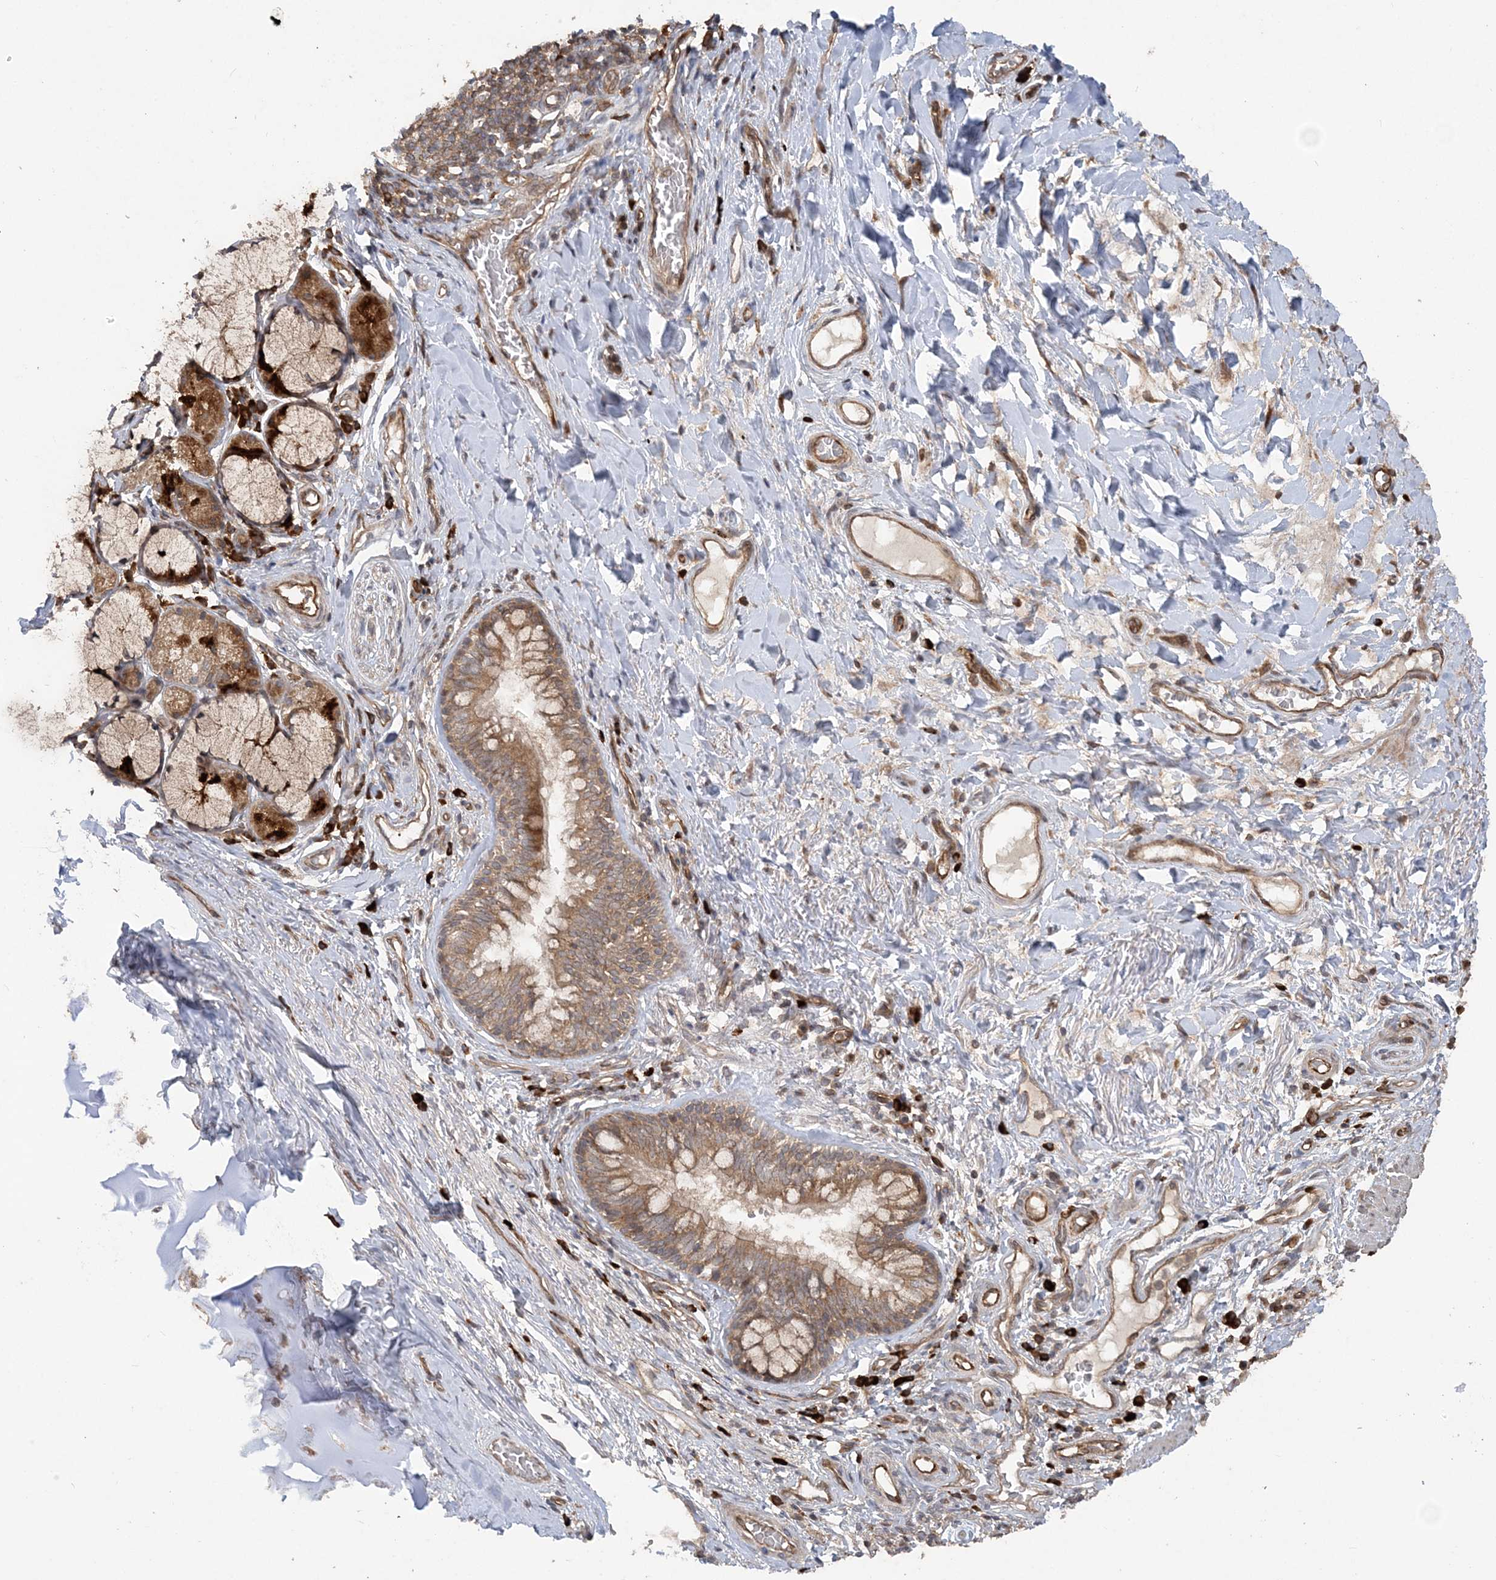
{"staining": {"intensity": "moderate", "quantity": ">75%", "location": "cytoplasmic/membranous"}, "tissue": "bronchus", "cell_type": "Respiratory epithelial cells", "image_type": "normal", "snomed": [{"axis": "morphology", "description": "Normal tissue, NOS"}, {"axis": "topography", "description": "Cartilage tissue"}, {"axis": "topography", "description": "Bronchus"}], "caption": "Respiratory epithelial cells display medium levels of moderate cytoplasmic/membranous expression in approximately >75% of cells in normal human bronchus. The protein is shown in brown color, while the nuclei are stained blue.", "gene": "HERPUD1", "patient": {"sex": "female", "age": 36}}